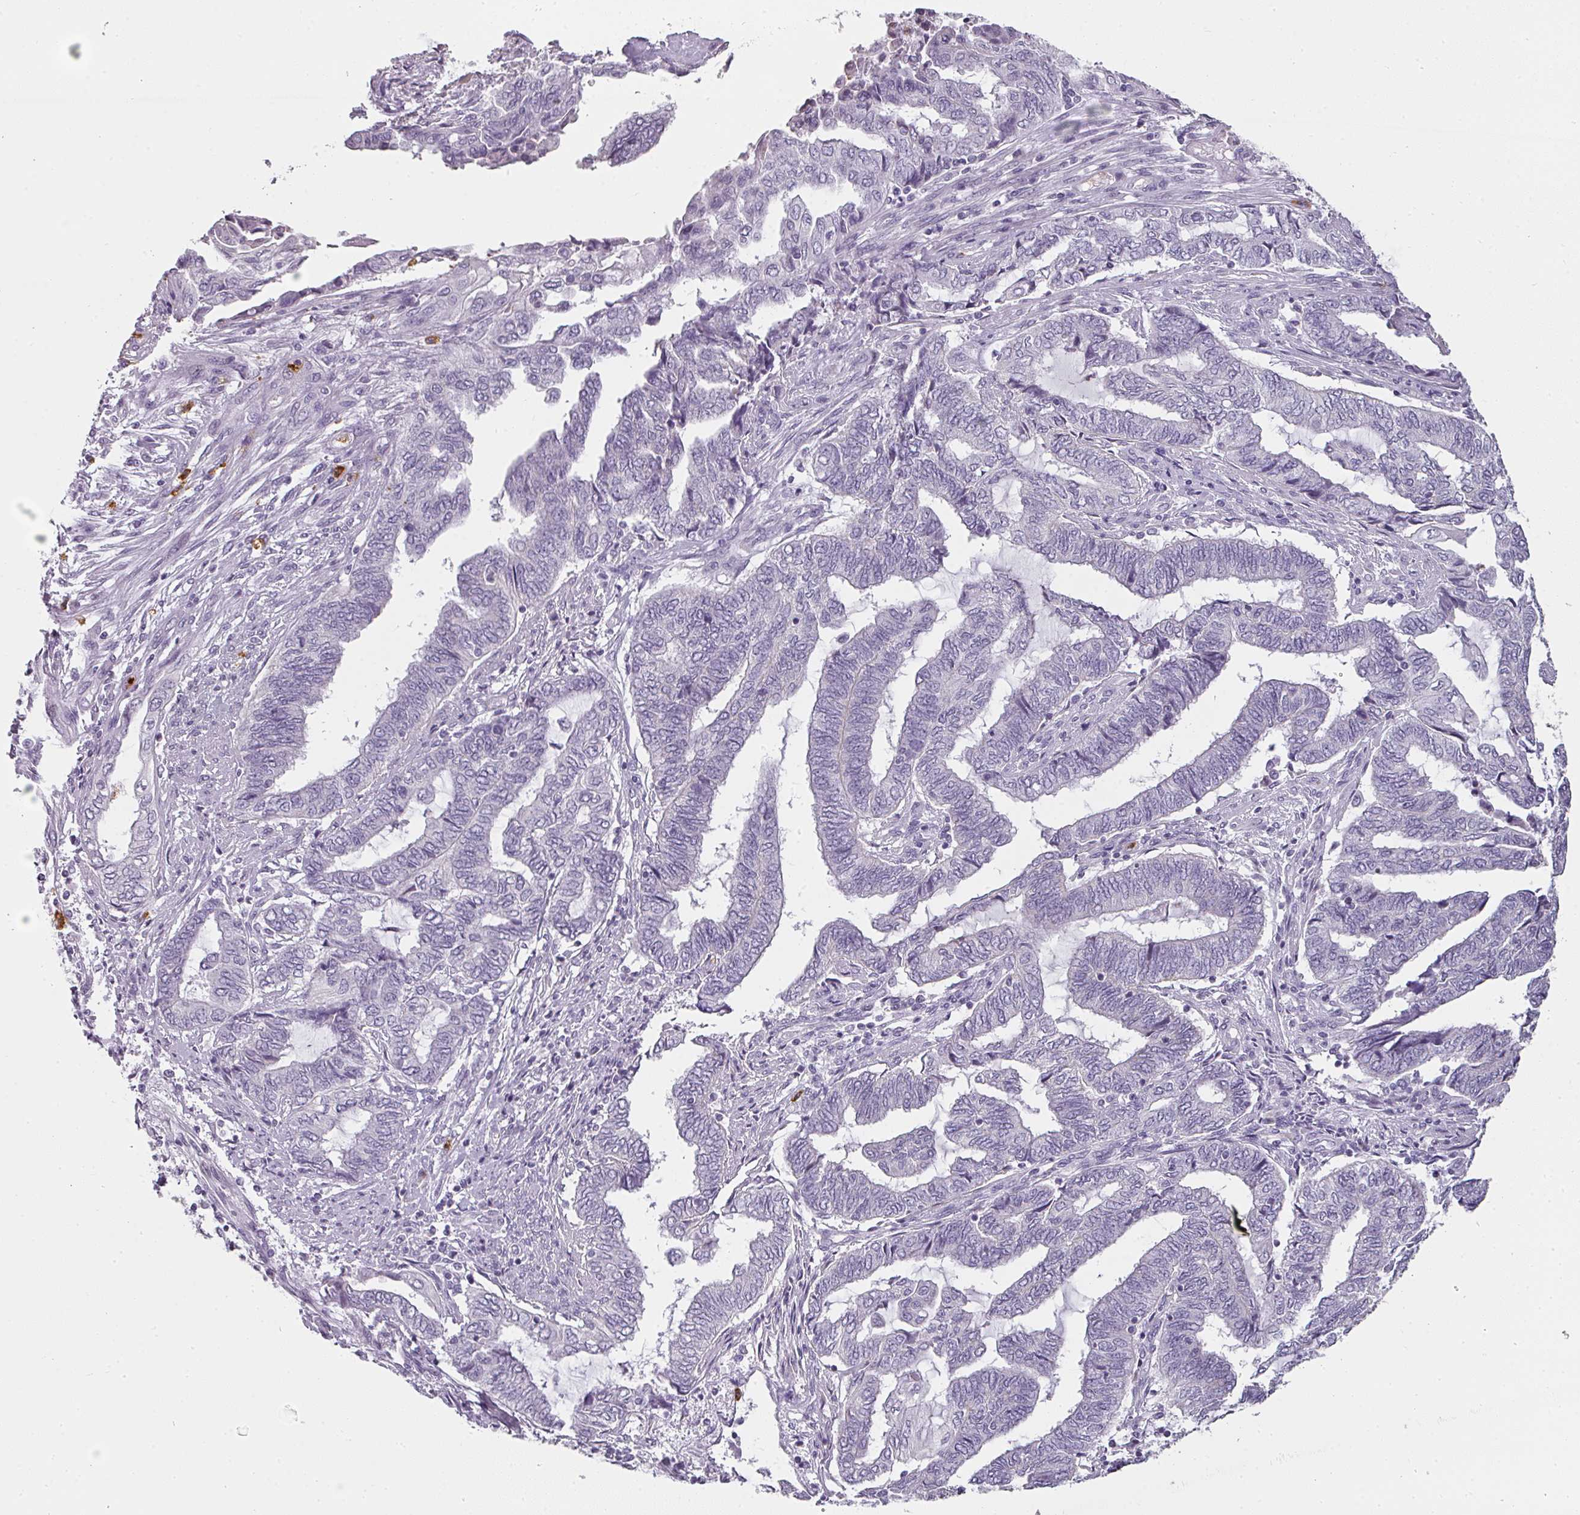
{"staining": {"intensity": "negative", "quantity": "none", "location": "none"}, "tissue": "endometrial cancer", "cell_type": "Tumor cells", "image_type": "cancer", "snomed": [{"axis": "morphology", "description": "Adenocarcinoma, NOS"}, {"axis": "topography", "description": "Uterus"}, {"axis": "topography", "description": "Endometrium"}], "caption": "This is a photomicrograph of immunohistochemistry staining of endometrial cancer, which shows no positivity in tumor cells.", "gene": "CAMP", "patient": {"sex": "female", "age": 70}}